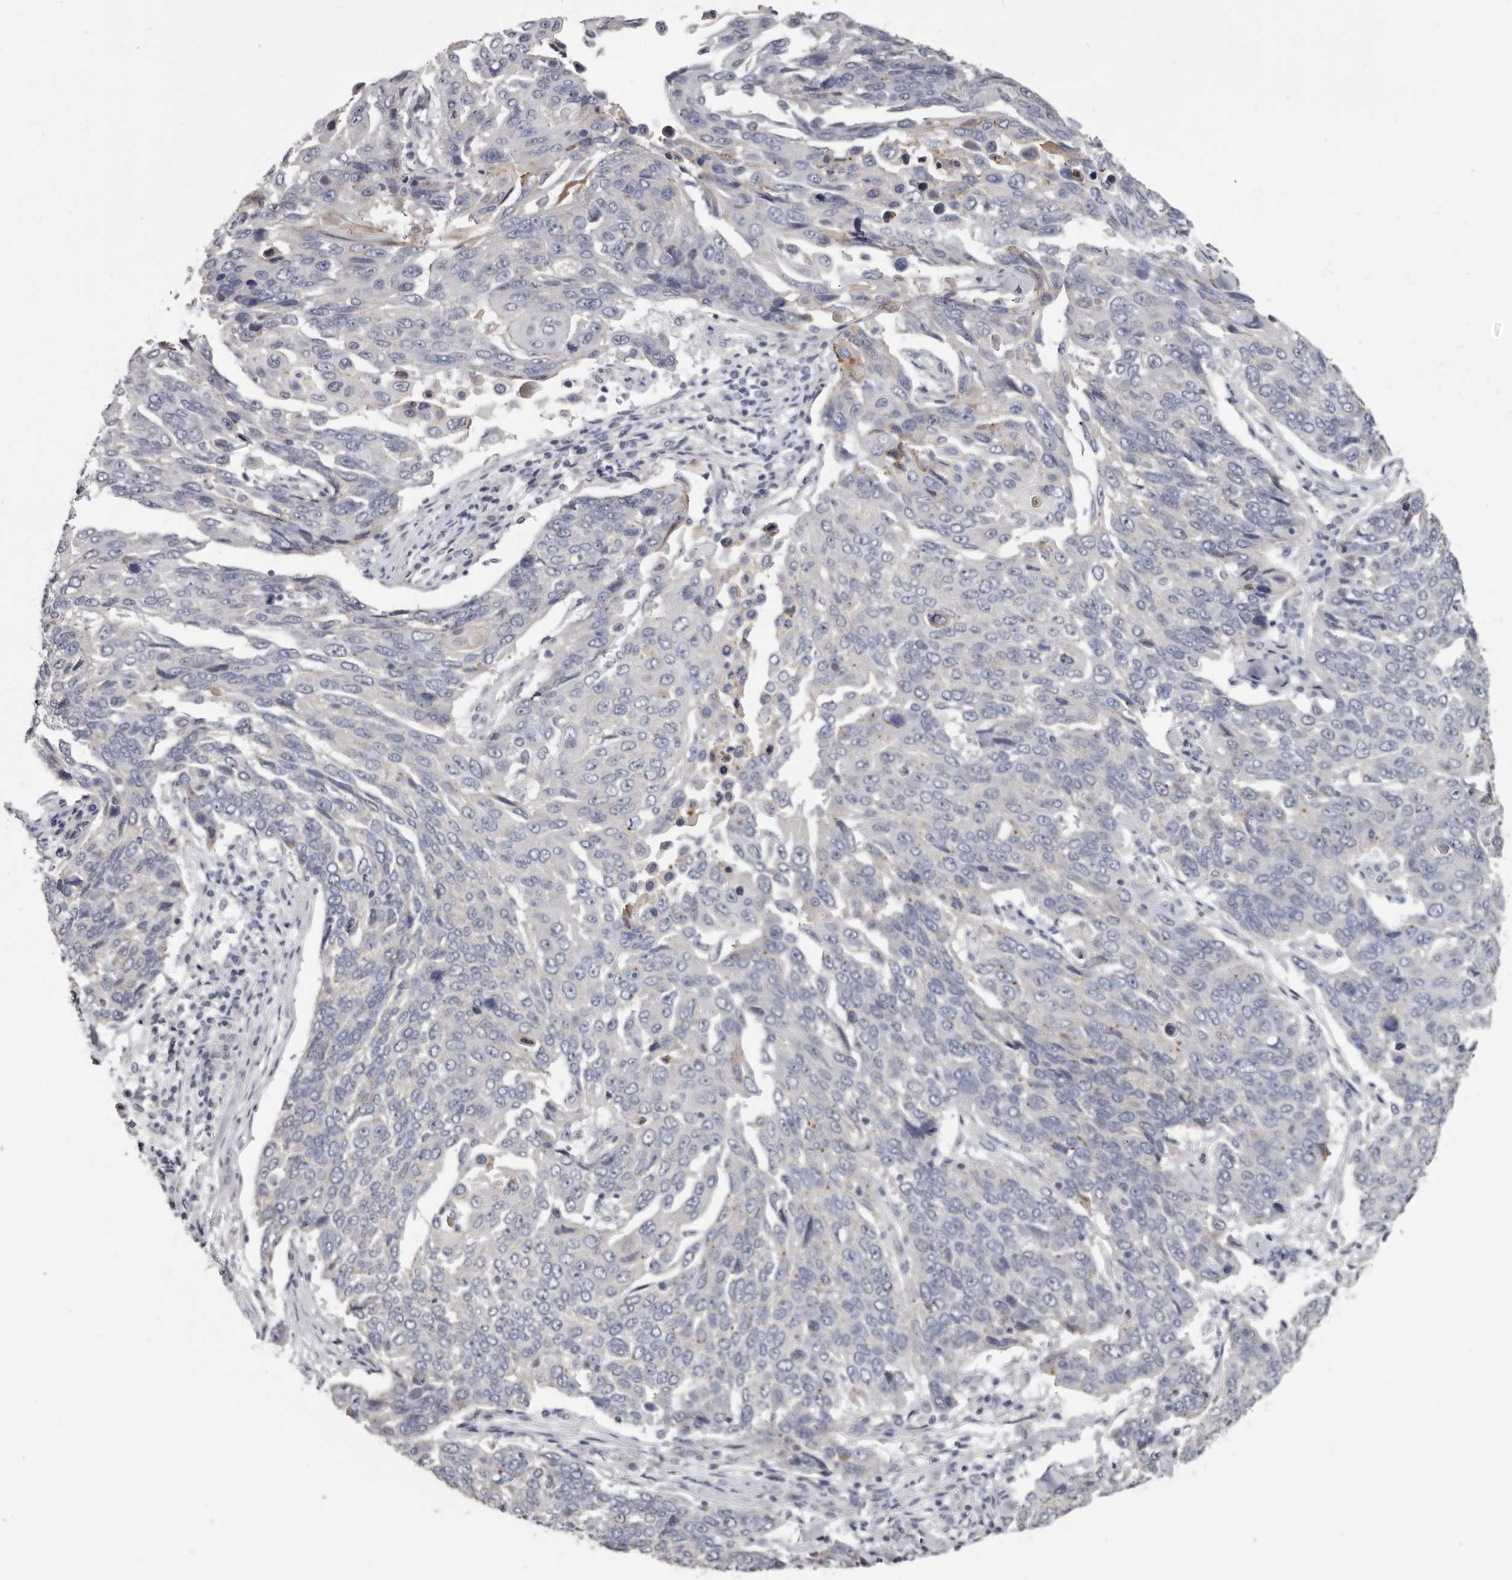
{"staining": {"intensity": "negative", "quantity": "none", "location": "none"}, "tissue": "lung cancer", "cell_type": "Tumor cells", "image_type": "cancer", "snomed": [{"axis": "morphology", "description": "Squamous cell carcinoma, NOS"}, {"axis": "topography", "description": "Lung"}], "caption": "Squamous cell carcinoma (lung) was stained to show a protein in brown. There is no significant positivity in tumor cells.", "gene": "CGN", "patient": {"sex": "male", "age": 66}}